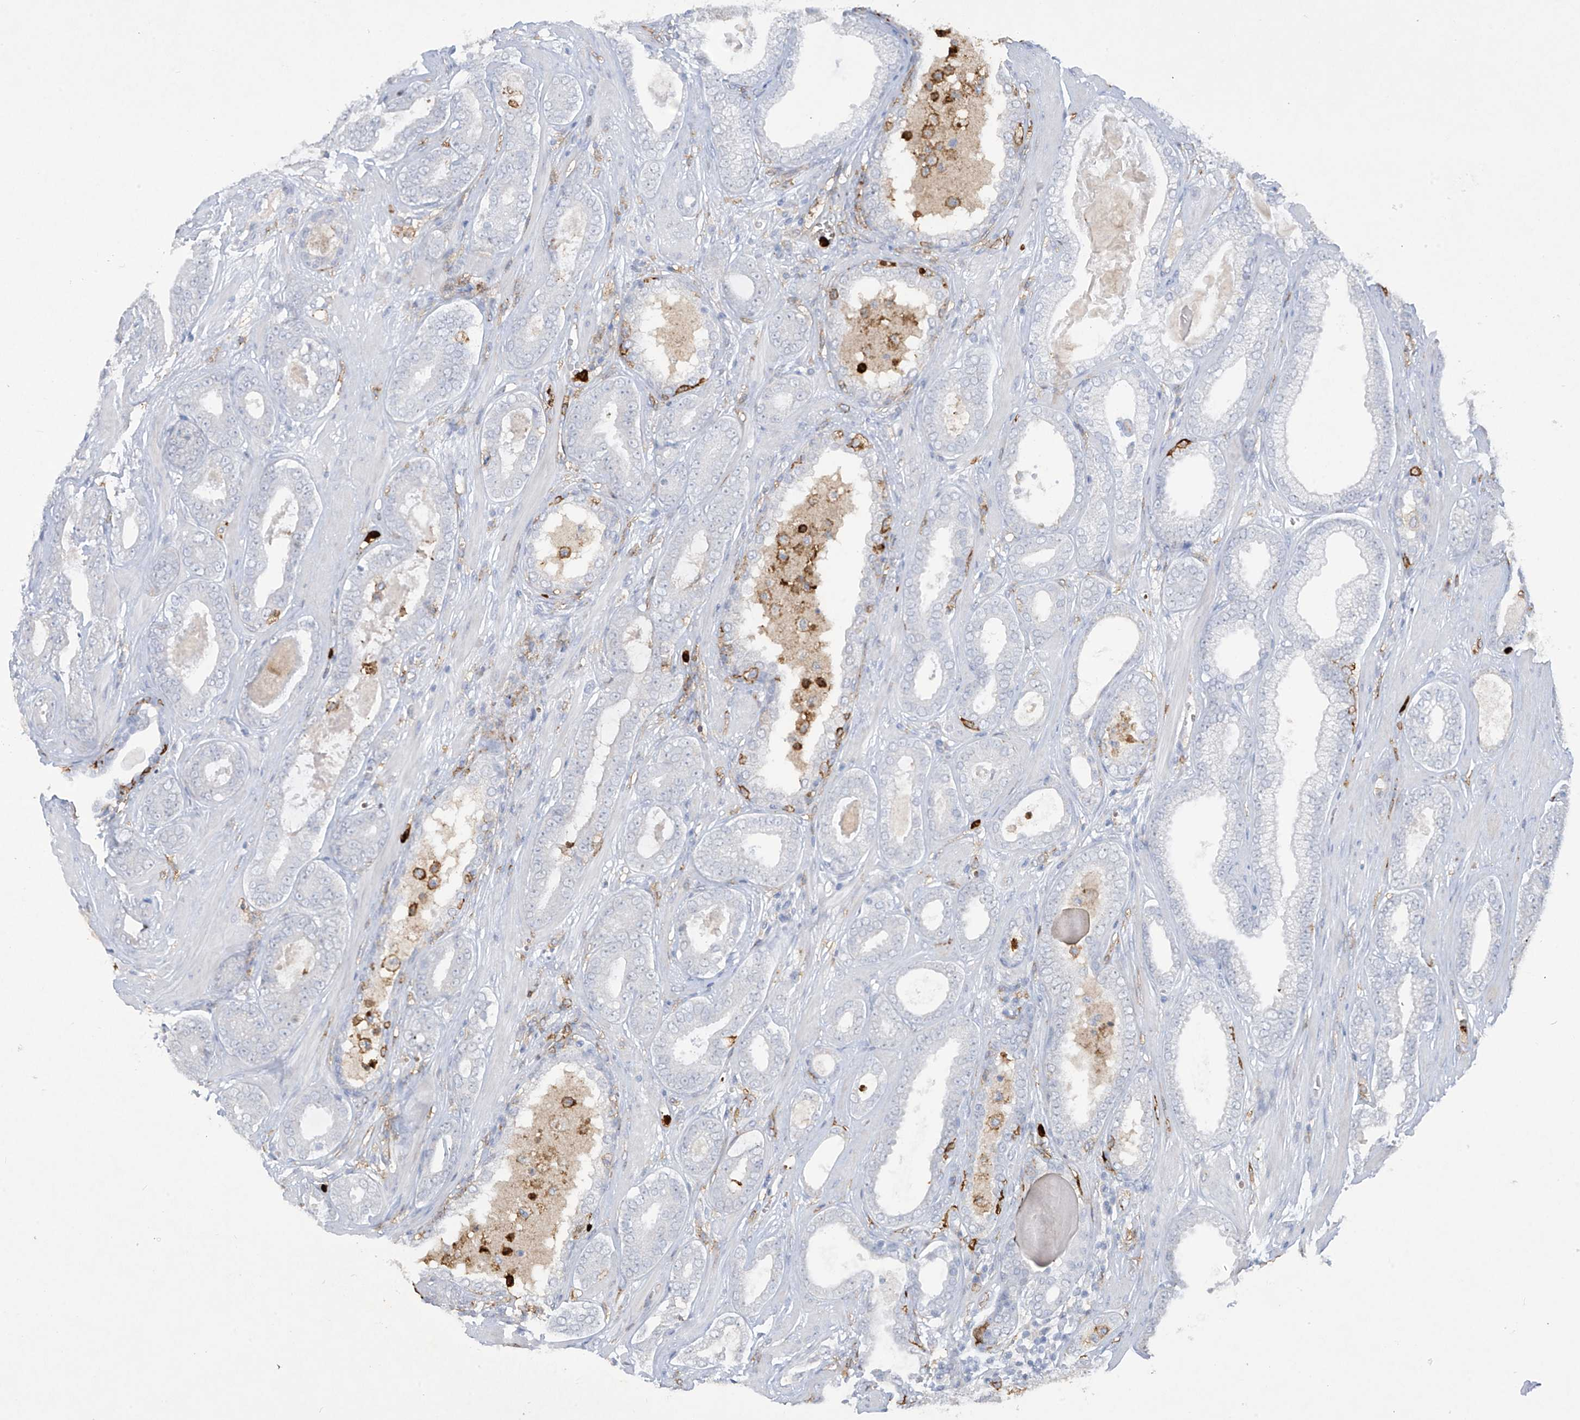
{"staining": {"intensity": "negative", "quantity": "none", "location": "none"}, "tissue": "prostate cancer", "cell_type": "Tumor cells", "image_type": "cancer", "snomed": [{"axis": "morphology", "description": "Adenocarcinoma, High grade"}, {"axis": "topography", "description": "Prostate"}], "caption": "Protein analysis of high-grade adenocarcinoma (prostate) exhibits no significant staining in tumor cells. Brightfield microscopy of IHC stained with DAB (3,3'-diaminobenzidine) (brown) and hematoxylin (blue), captured at high magnification.", "gene": "FCGR3A", "patient": {"sex": "male", "age": 60}}